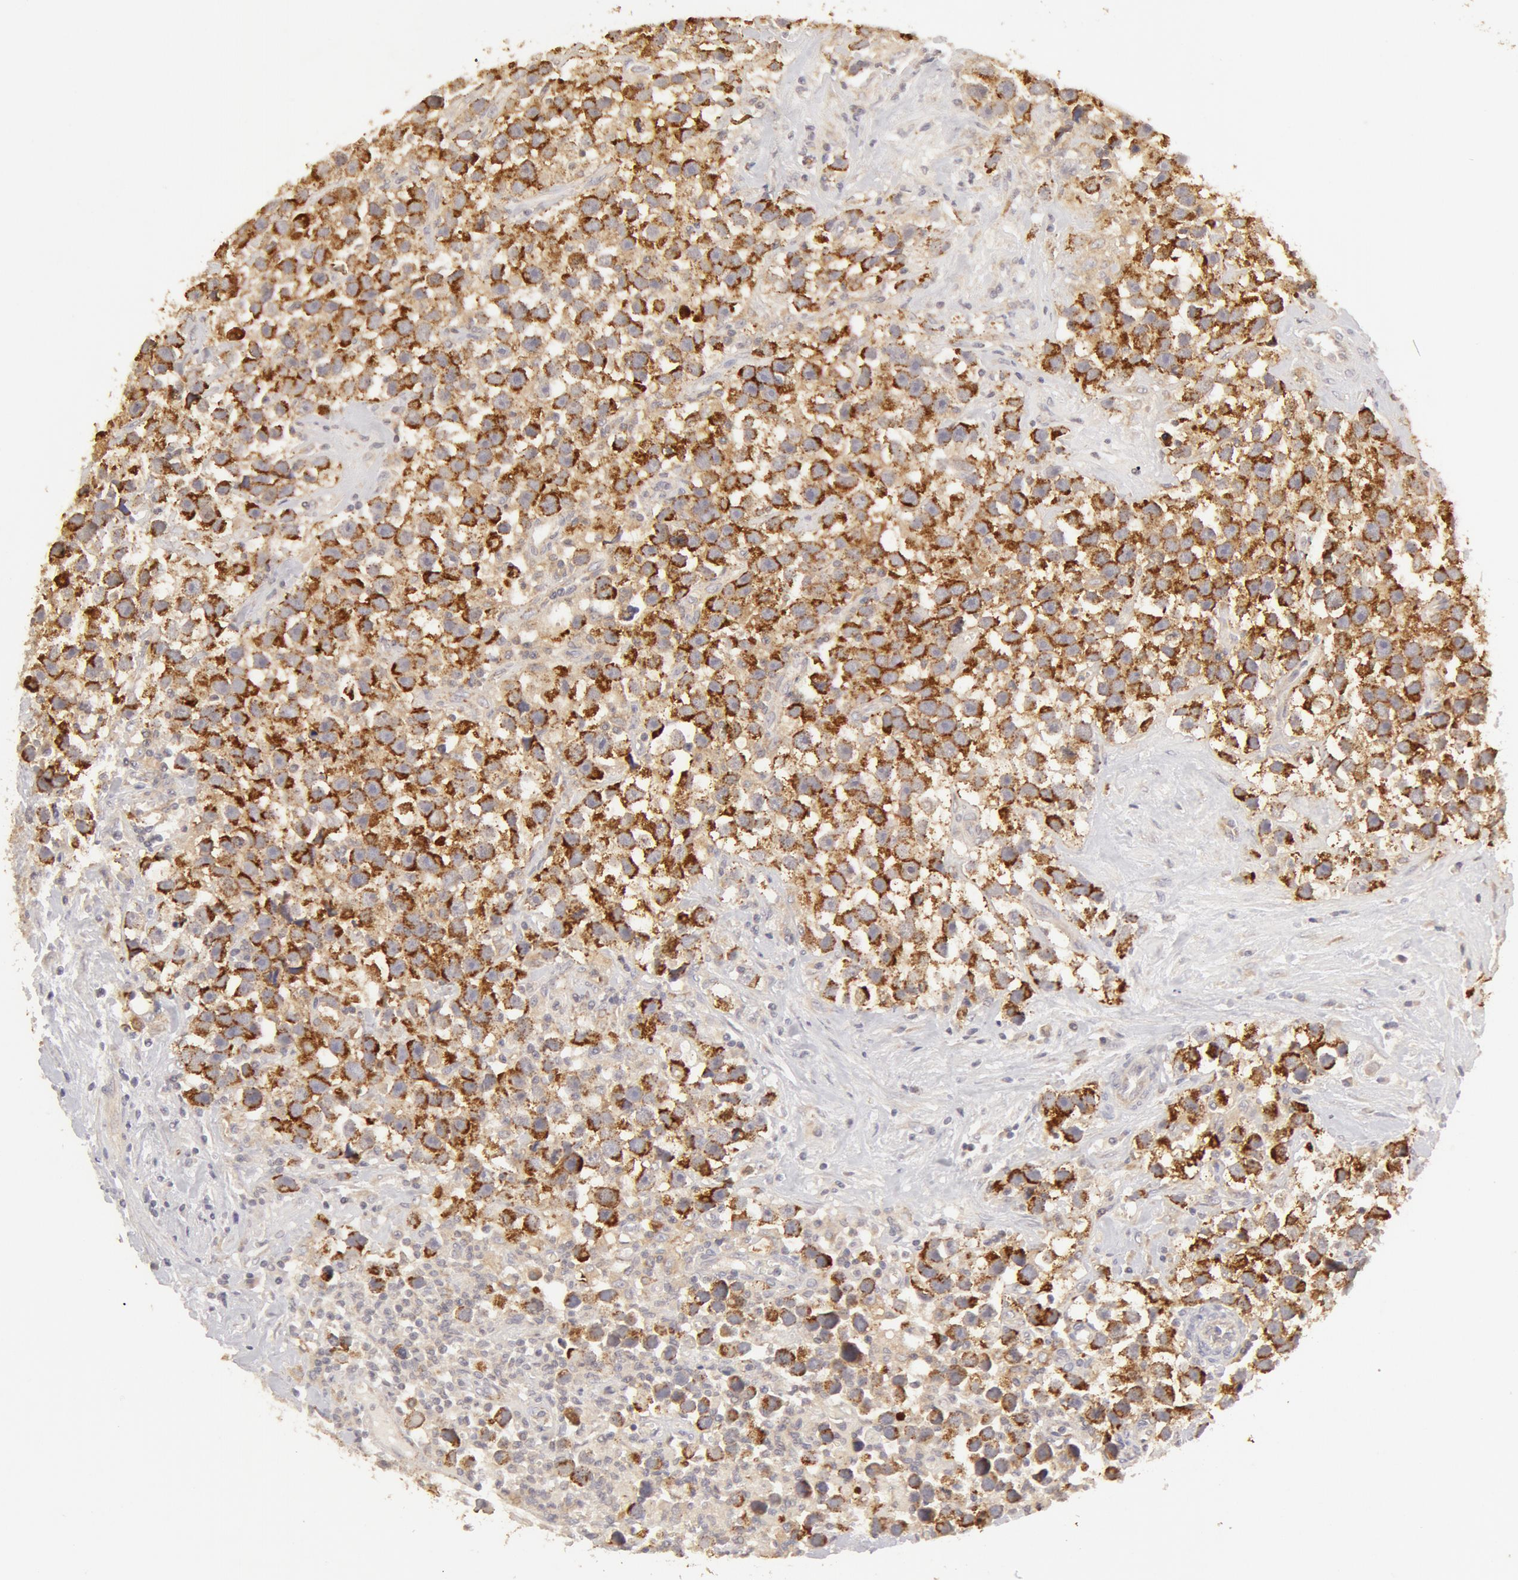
{"staining": {"intensity": "strong", "quantity": "25%-75%", "location": "cytoplasmic/membranous"}, "tissue": "testis cancer", "cell_type": "Tumor cells", "image_type": "cancer", "snomed": [{"axis": "morphology", "description": "Seminoma, NOS"}, {"axis": "topography", "description": "Testis"}], "caption": "Human testis seminoma stained for a protein (brown) exhibits strong cytoplasmic/membranous positive expression in approximately 25%-75% of tumor cells.", "gene": "ADPRH", "patient": {"sex": "male", "age": 43}}